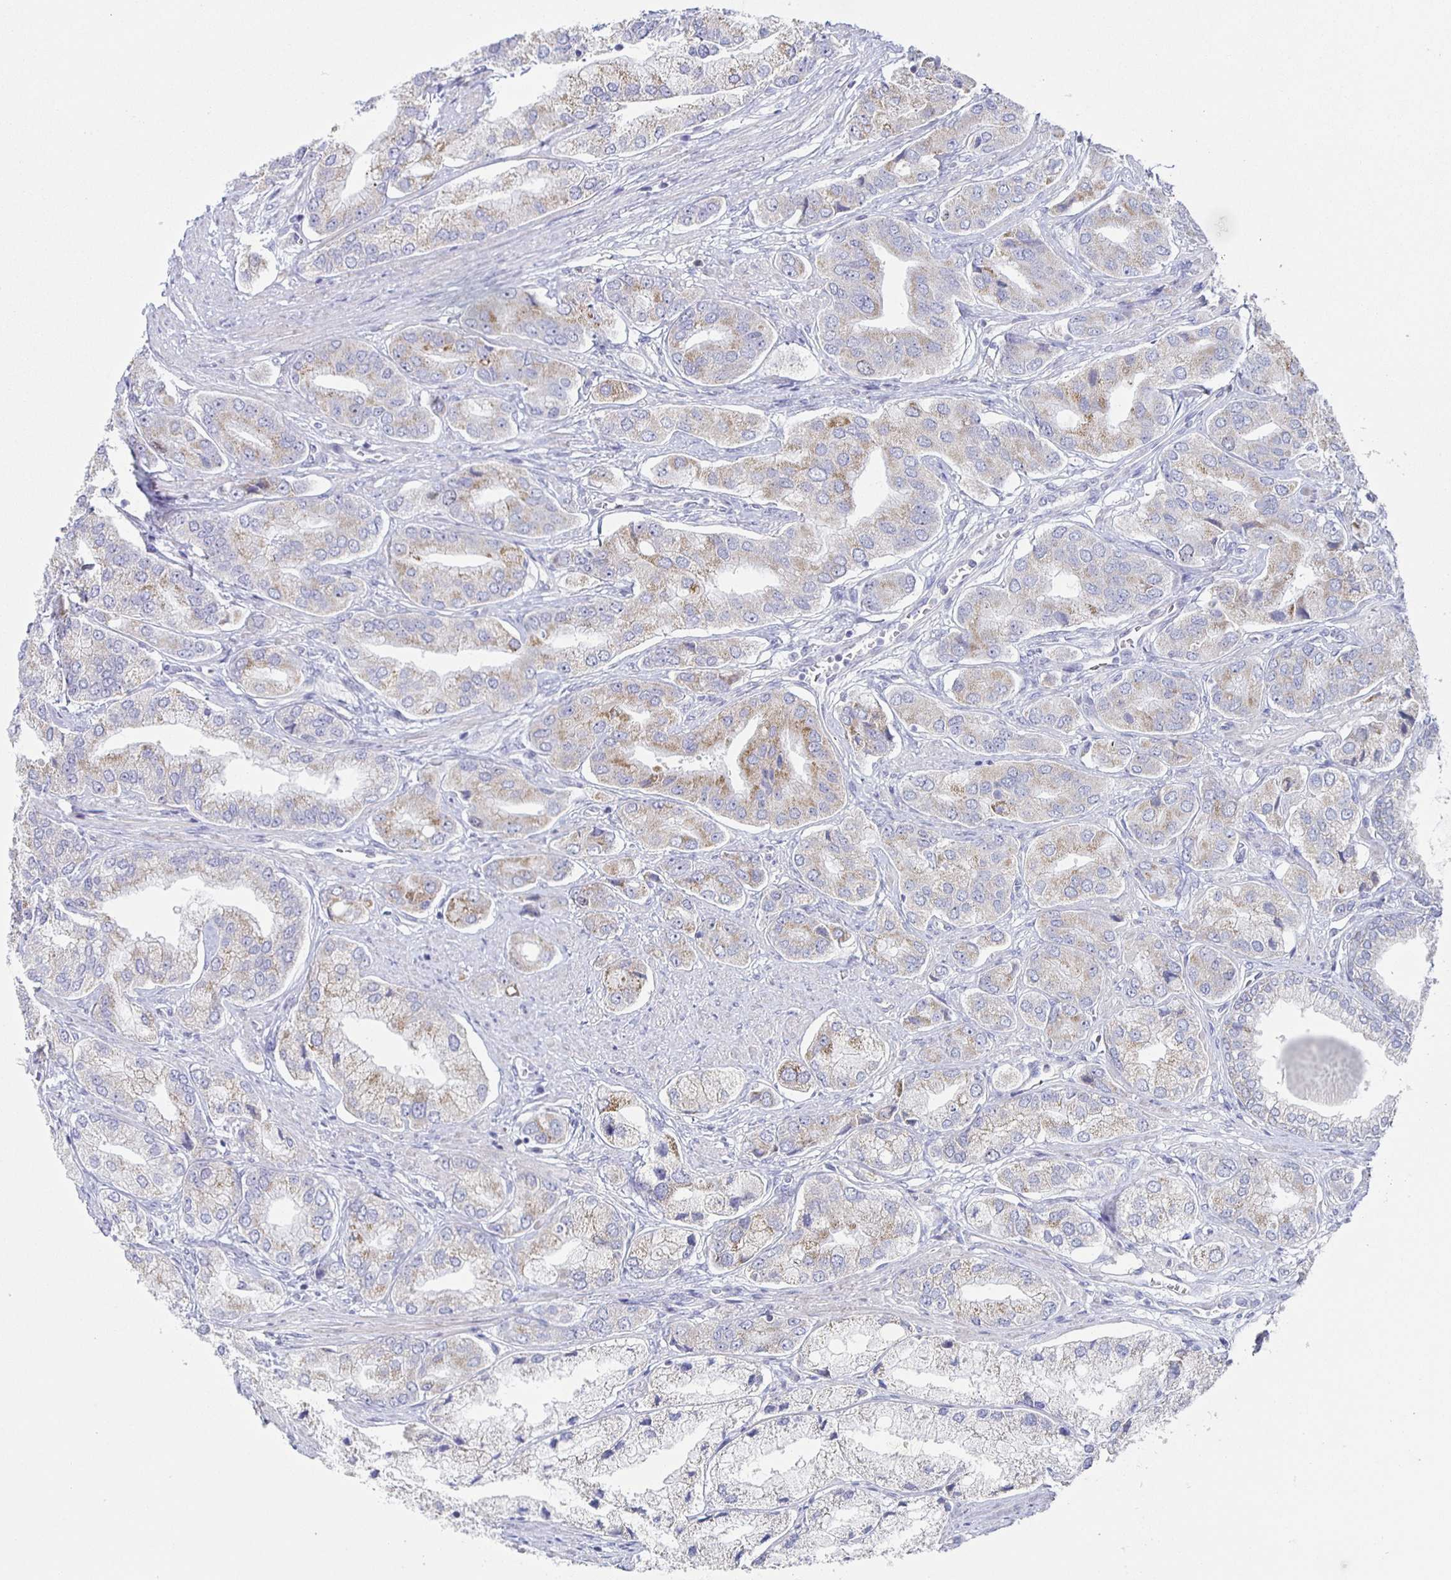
{"staining": {"intensity": "weak", "quantity": "25%-75%", "location": "cytoplasmic/membranous"}, "tissue": "prostate cancer", "cell_type": "Tumor cells", "image_type": "cancer", "snomed": [{"axis": "morphology", "description": "Adenocarcinoma, Low grade"}, {"axis": "topography", "description": "Prostate"}], "caption": "About 25%-75% of tumor cells in prostate cancer (adenocarcinoma (low-grade)) show weak cytoplasmic/membranous protein staining as visualized by brown immunohistochemical staining.", "gene": "CENPH", "patient": {"sex": "male", "age": 69}}